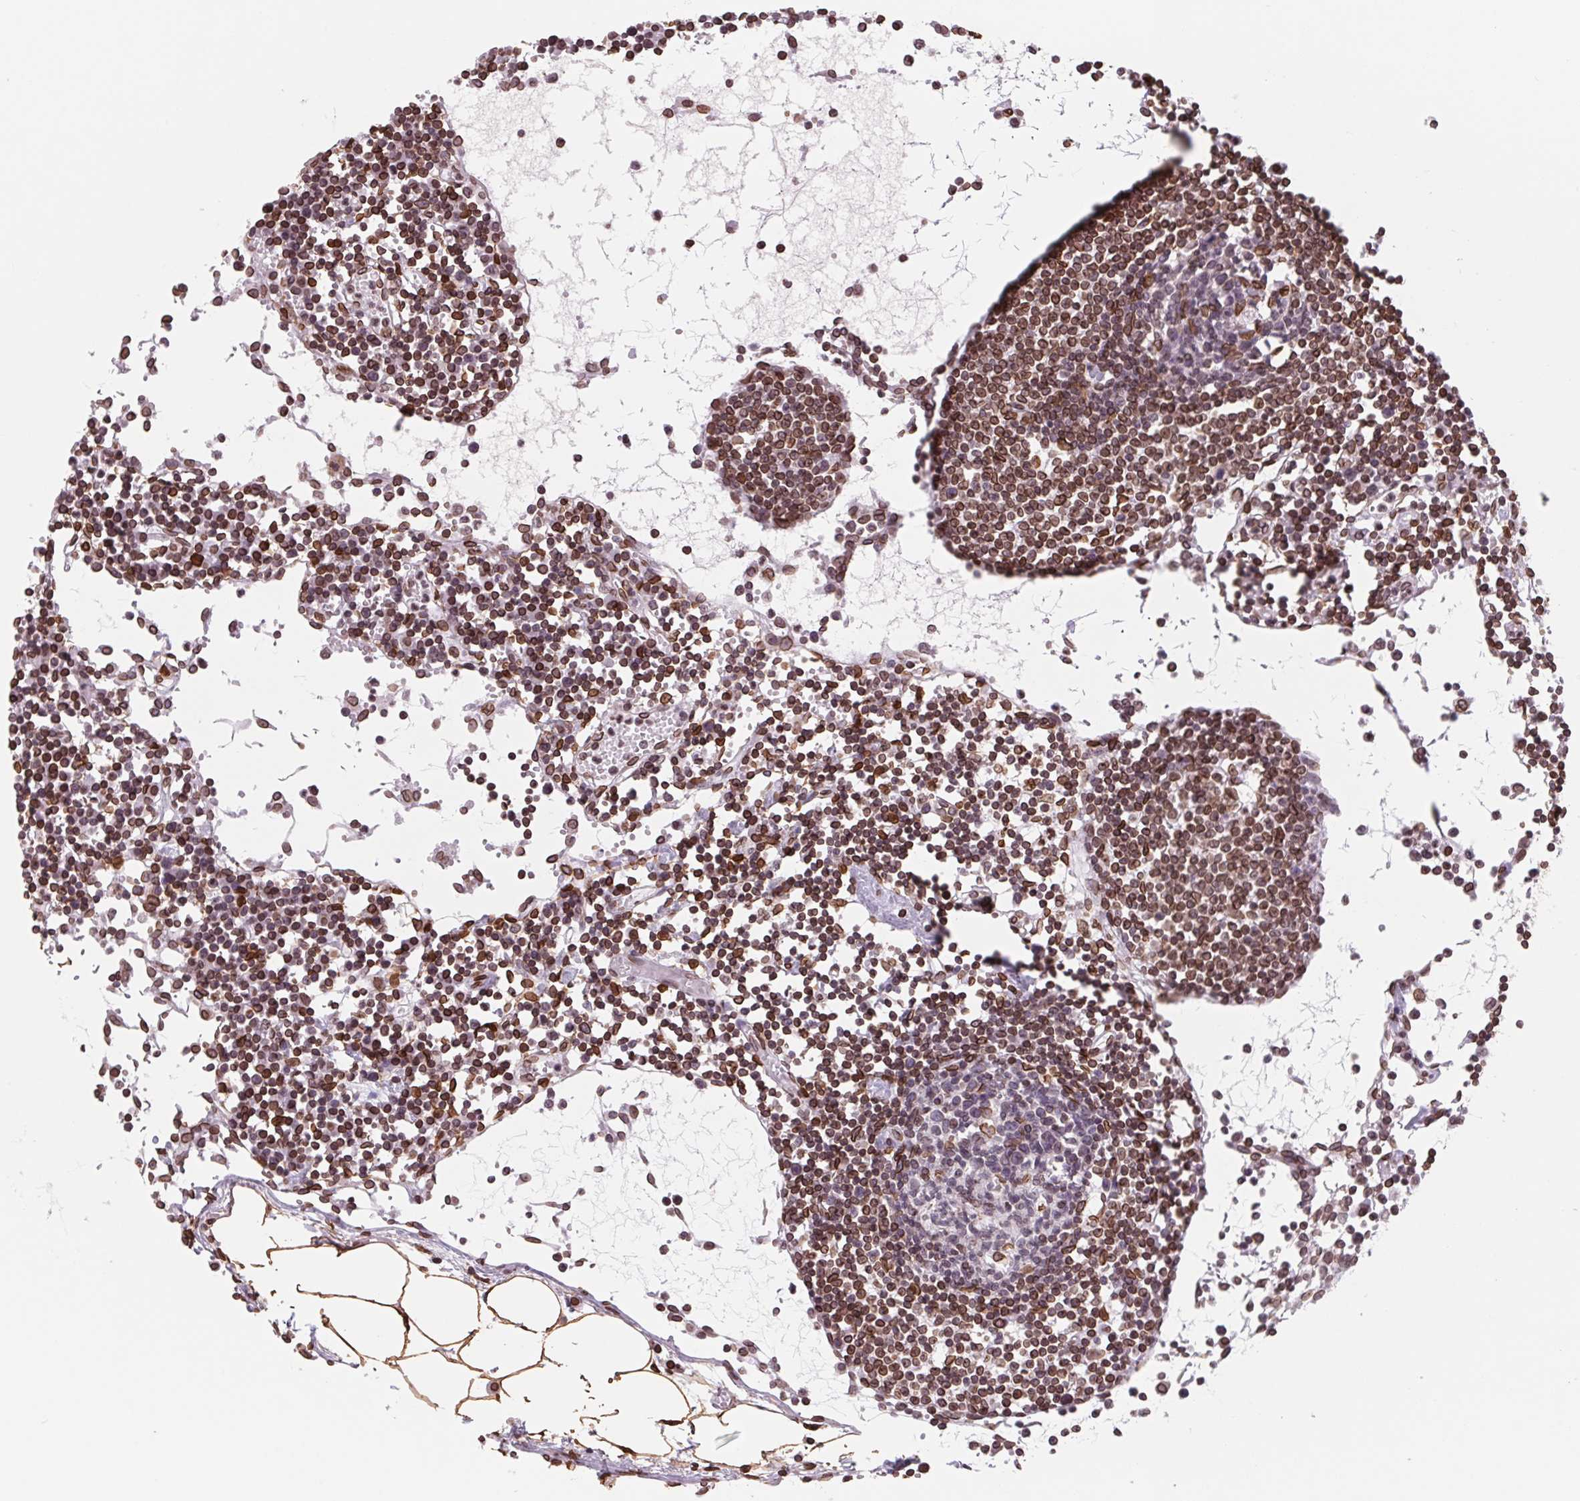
{"staining": {"intensity": "strong", "quantity": "<25%", "location": "cytoplasmic/membranous,nuclear"}, "tissue": "lymph node", "cell_type": "Germinal center cells", "image_type": "normal", "snomed": [{"axis": "morphology", "description": "Normal tissue, NOS"}, {"axis": "topography", "description": "Lymph node"}], "caption": "IHC of unremarkable lymph node shows medium levels of strong cytoplasmic/membranous,nuclear staining in approximately <25% of germinal center cells.", "gene": "LMNB2", "patient": {"sex": "female", "age": 78}}